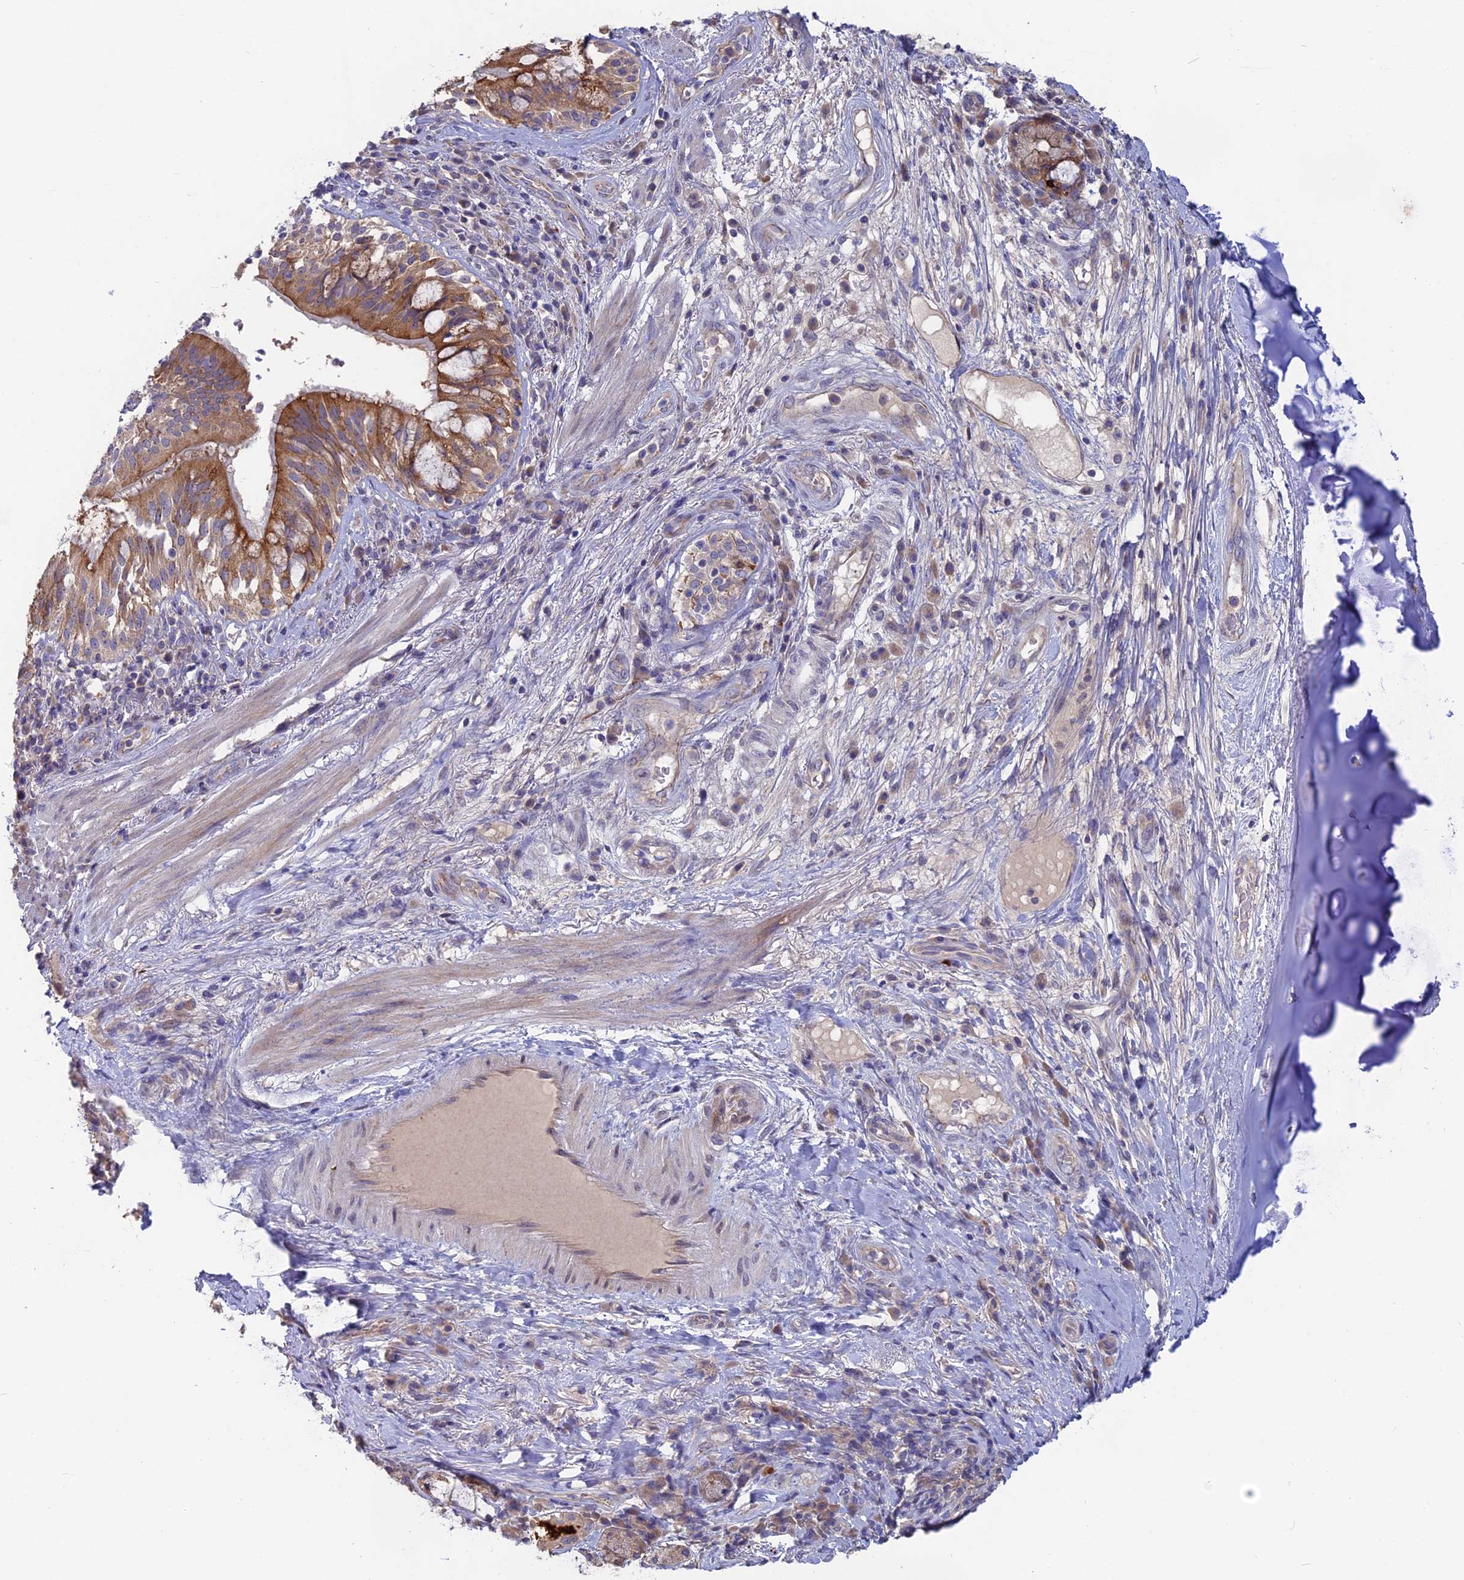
{"staining": {"intensity": "negative", "quantity": "none", "location": "none"}, "tissue": "adipose tissue", "cell_type": "Adipocytes", "image_type": "normal", "snomed": [{"axis": "morphology", "description": "Normal tissue, NOS"}, {"axis": "morphology", "description": "Squamous cell carcinoma, NOS"}, {"axis": "topography", "description": "Bronchus"}, {"axis": "topography", "description": "Lung"}], "caption": "IHC of benign adipose tissue shows no staining in adipocytes. (DAB immunohistochemistry visualized using brightfield microscopy, high magnification).", "gene": "TENT4B", "patient": {"sex": "male", "age": 64}}